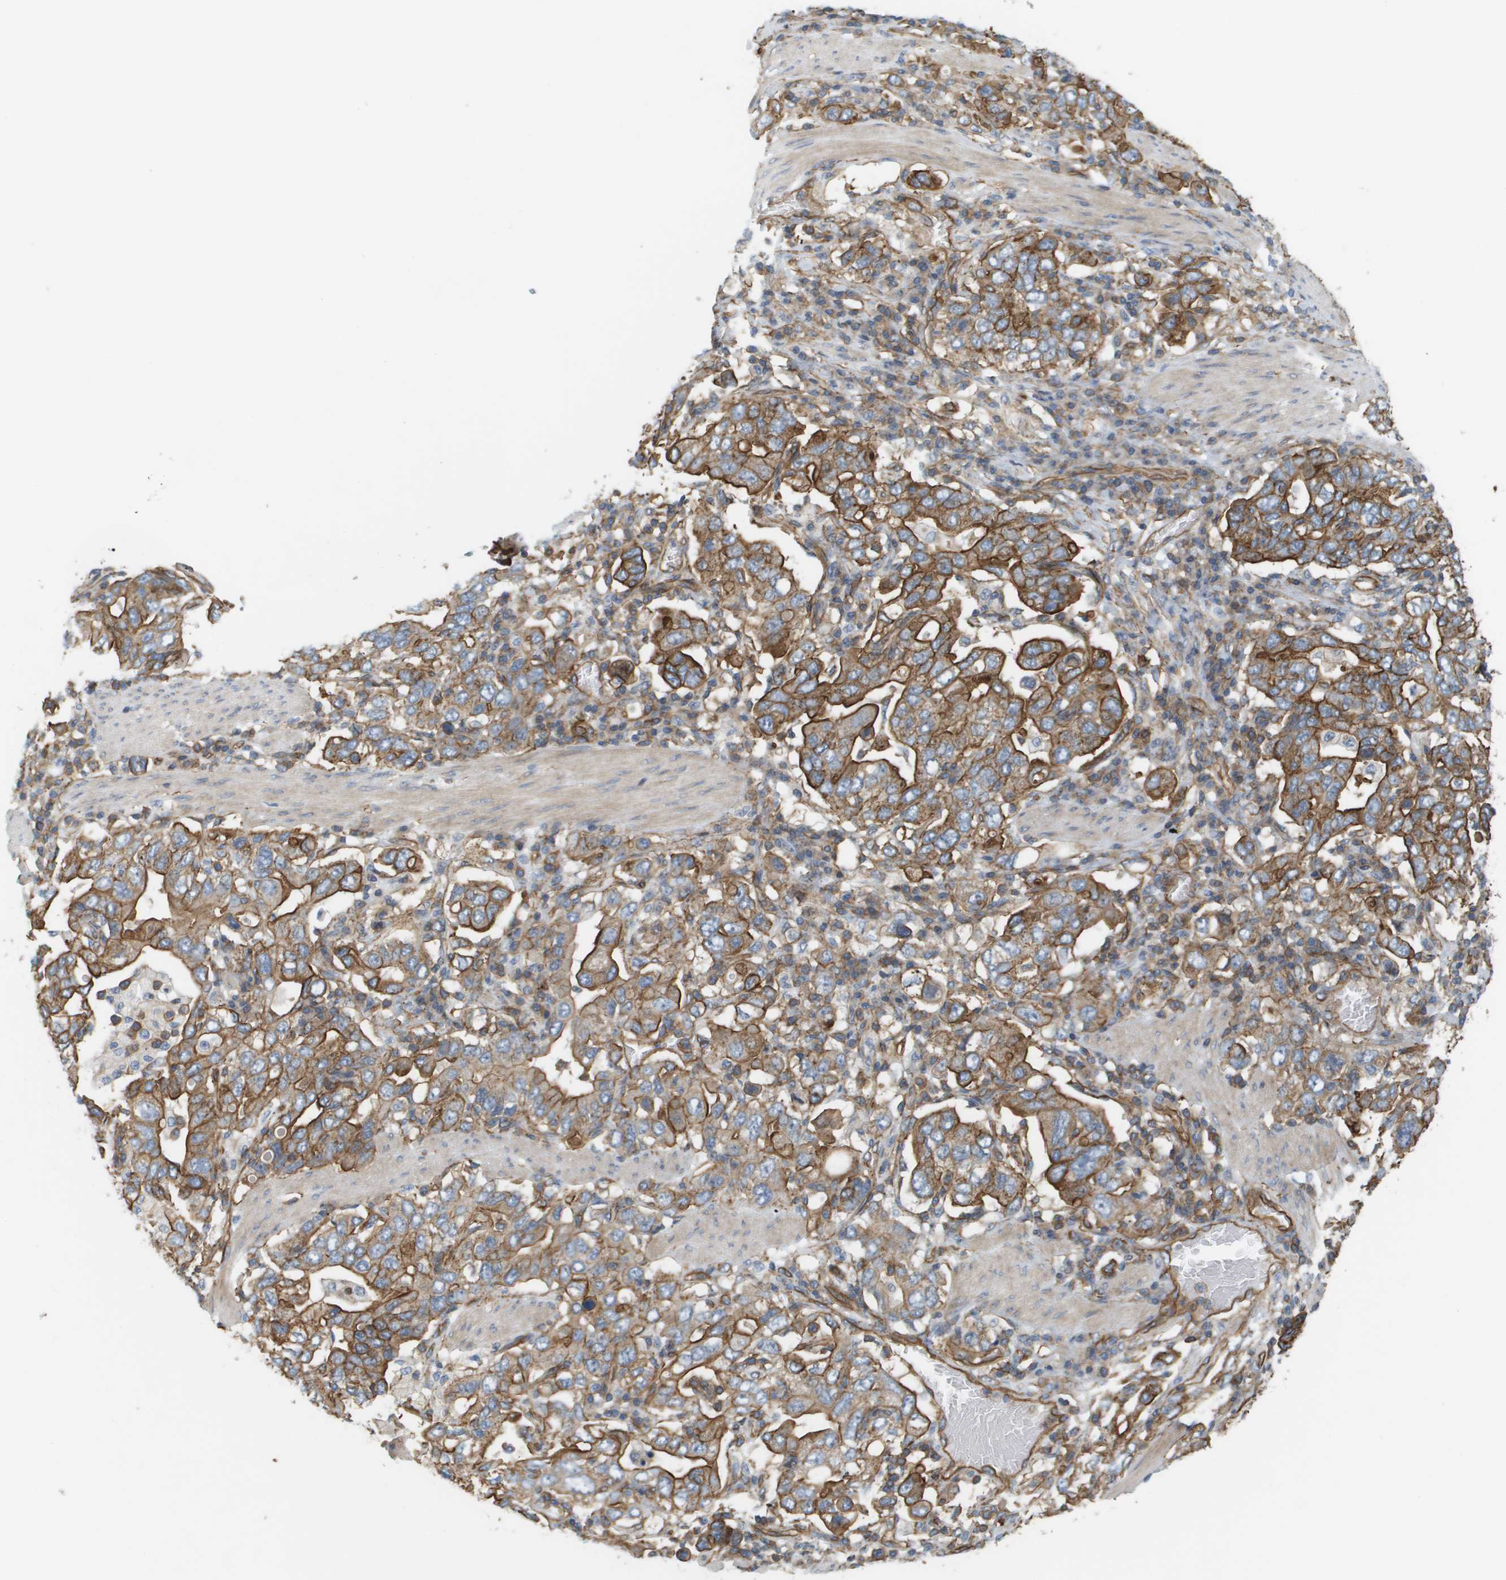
{"staining": {"intensity": "strong", "quantity": ">75%", "location": "cytoplasmic/membranous"}, "tissue": "stomach cancer", "cell_type": "Tumor cells", "image_type": "cancer", "snomed": [{"axis": "morphology", "description": "Adenocarcinoma, NOS"}, {"axis": "topography", "description": "Stomach, upper"}], "caption": "Stomach adenocarcinoma stained for a protein exhibits strong cytoplasmic/membranous positivity in tumor cells. The protein of interest is shown in brown color, while the nuclei are stained blue.", "gene": "SGMS2", "patient": {"sex": "male", "age": 62}}